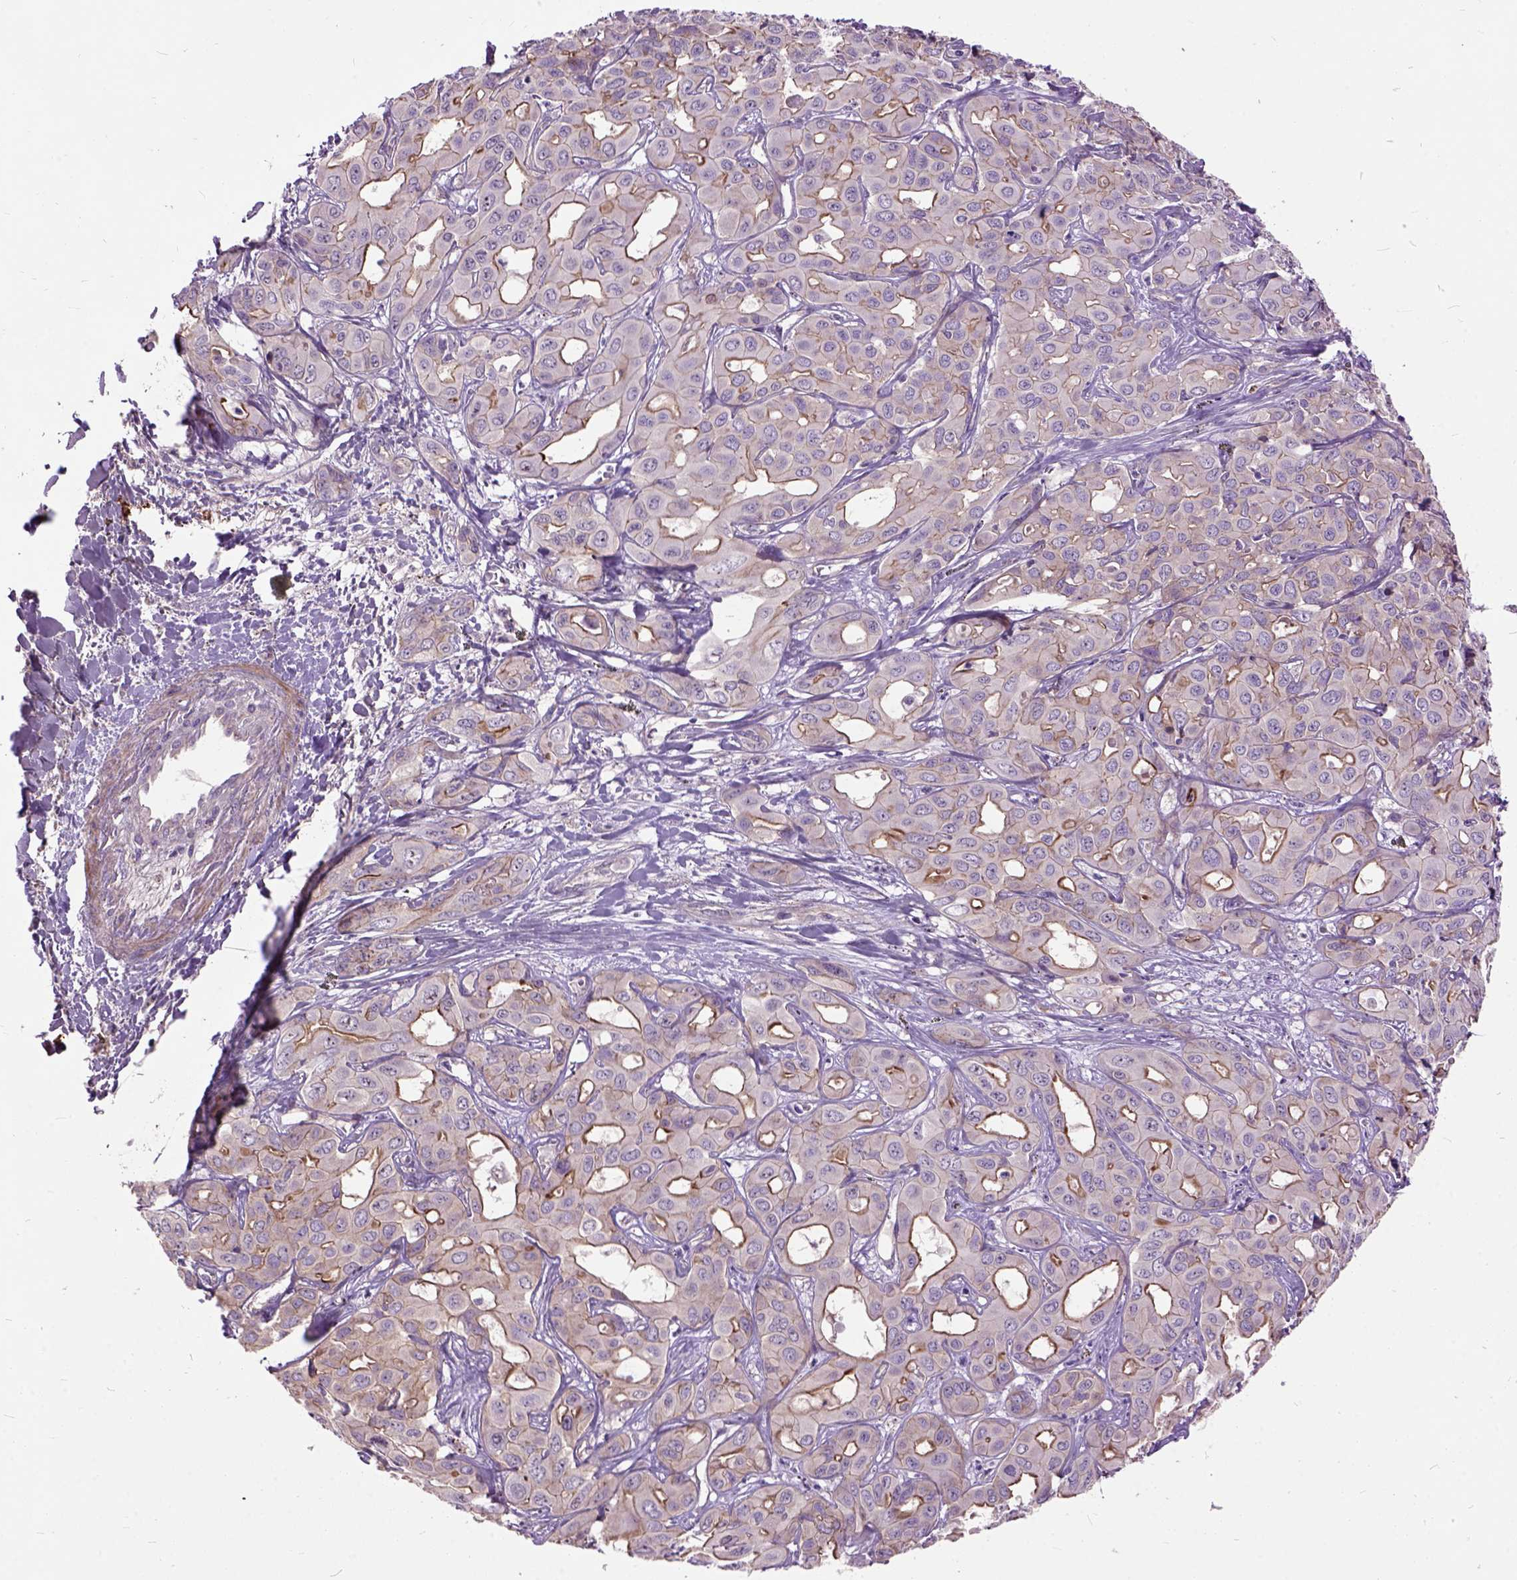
{"staining": {"intensity": "strong", "quantity": "<25%", "location": "cytoplasmic/membranous"}, "tissue": "liver cancer", "cell_type": "Tumor cells", "image_type": "cancer", "snomed": [{"axis": "morphology", "description": "Cholangiocarcinoma"}, {"axis": "topography", "description": "Liver"}], "caption": "Immunohistochemistry (IHC) (DAB (3,3'-diaminobenzidine)) staining of cholangiocarcinoma (liver) reveals strong cytoplasmic/membranous protein expression in about <25% of tumor cells.", "gene": "MAPT", "patient": {"sex": "female", "age": 60}}